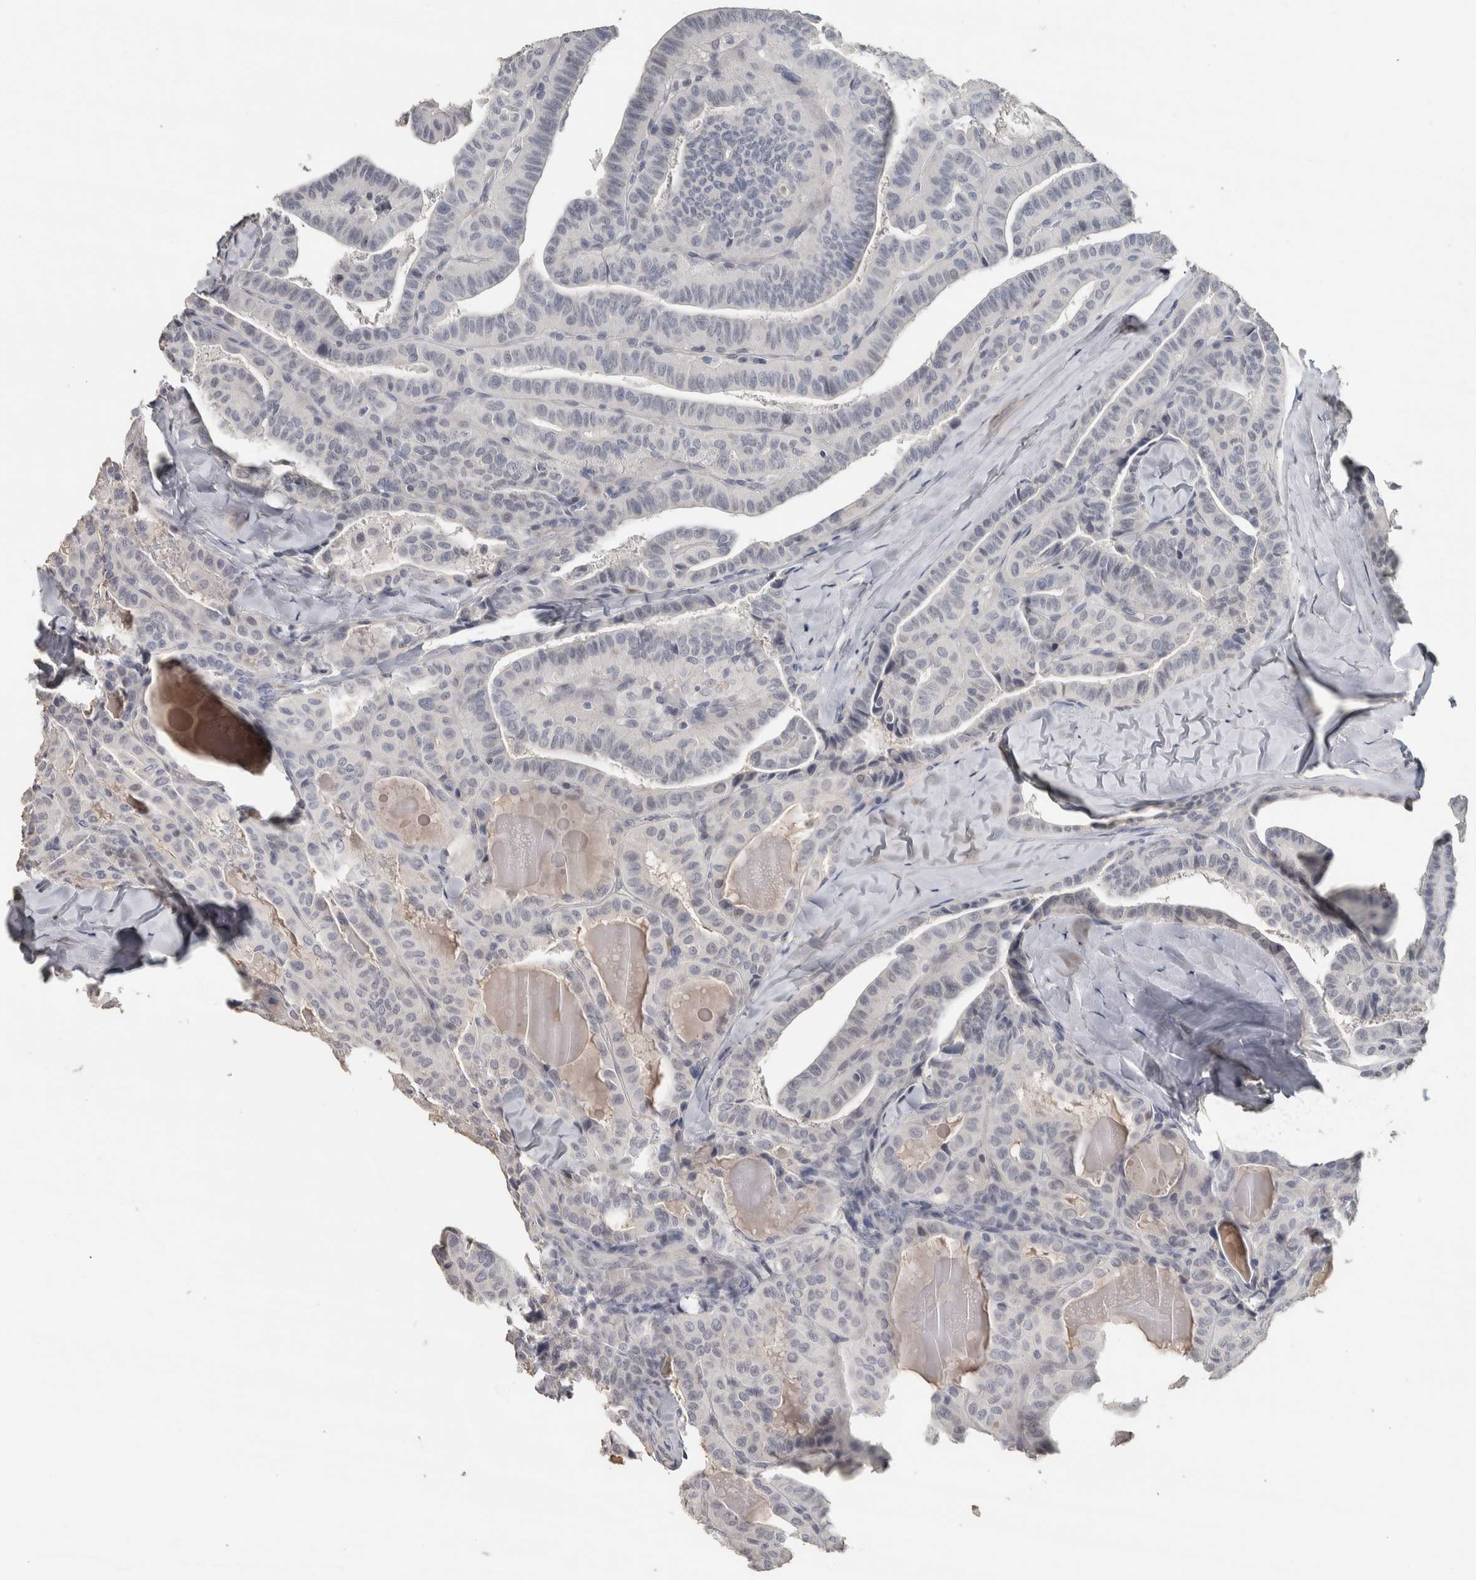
{"staining": {"intensity": "negative", "quantity": "none", "location": "none"}, "tissue": "thyroid cancer", "cell_type": "Tumor cells", "image_type": "cancer", "snomed": [{"axis": "morphology", "description": "Papillary adenocarcinoma, NOS"}, {"axis": "topography", "description": "Thyroid gland"}], "caption": "Immunohistochemistry photomicrograph of neoplastic tissue: human thyroid cancer (papillary adenocarcinoma) stained with DAB displays no significant protein positivity in tumor cells. (DAB IHC, high magnification).", "gene": "NECAB1", "patient": {"sex": "male", "age": 77}}